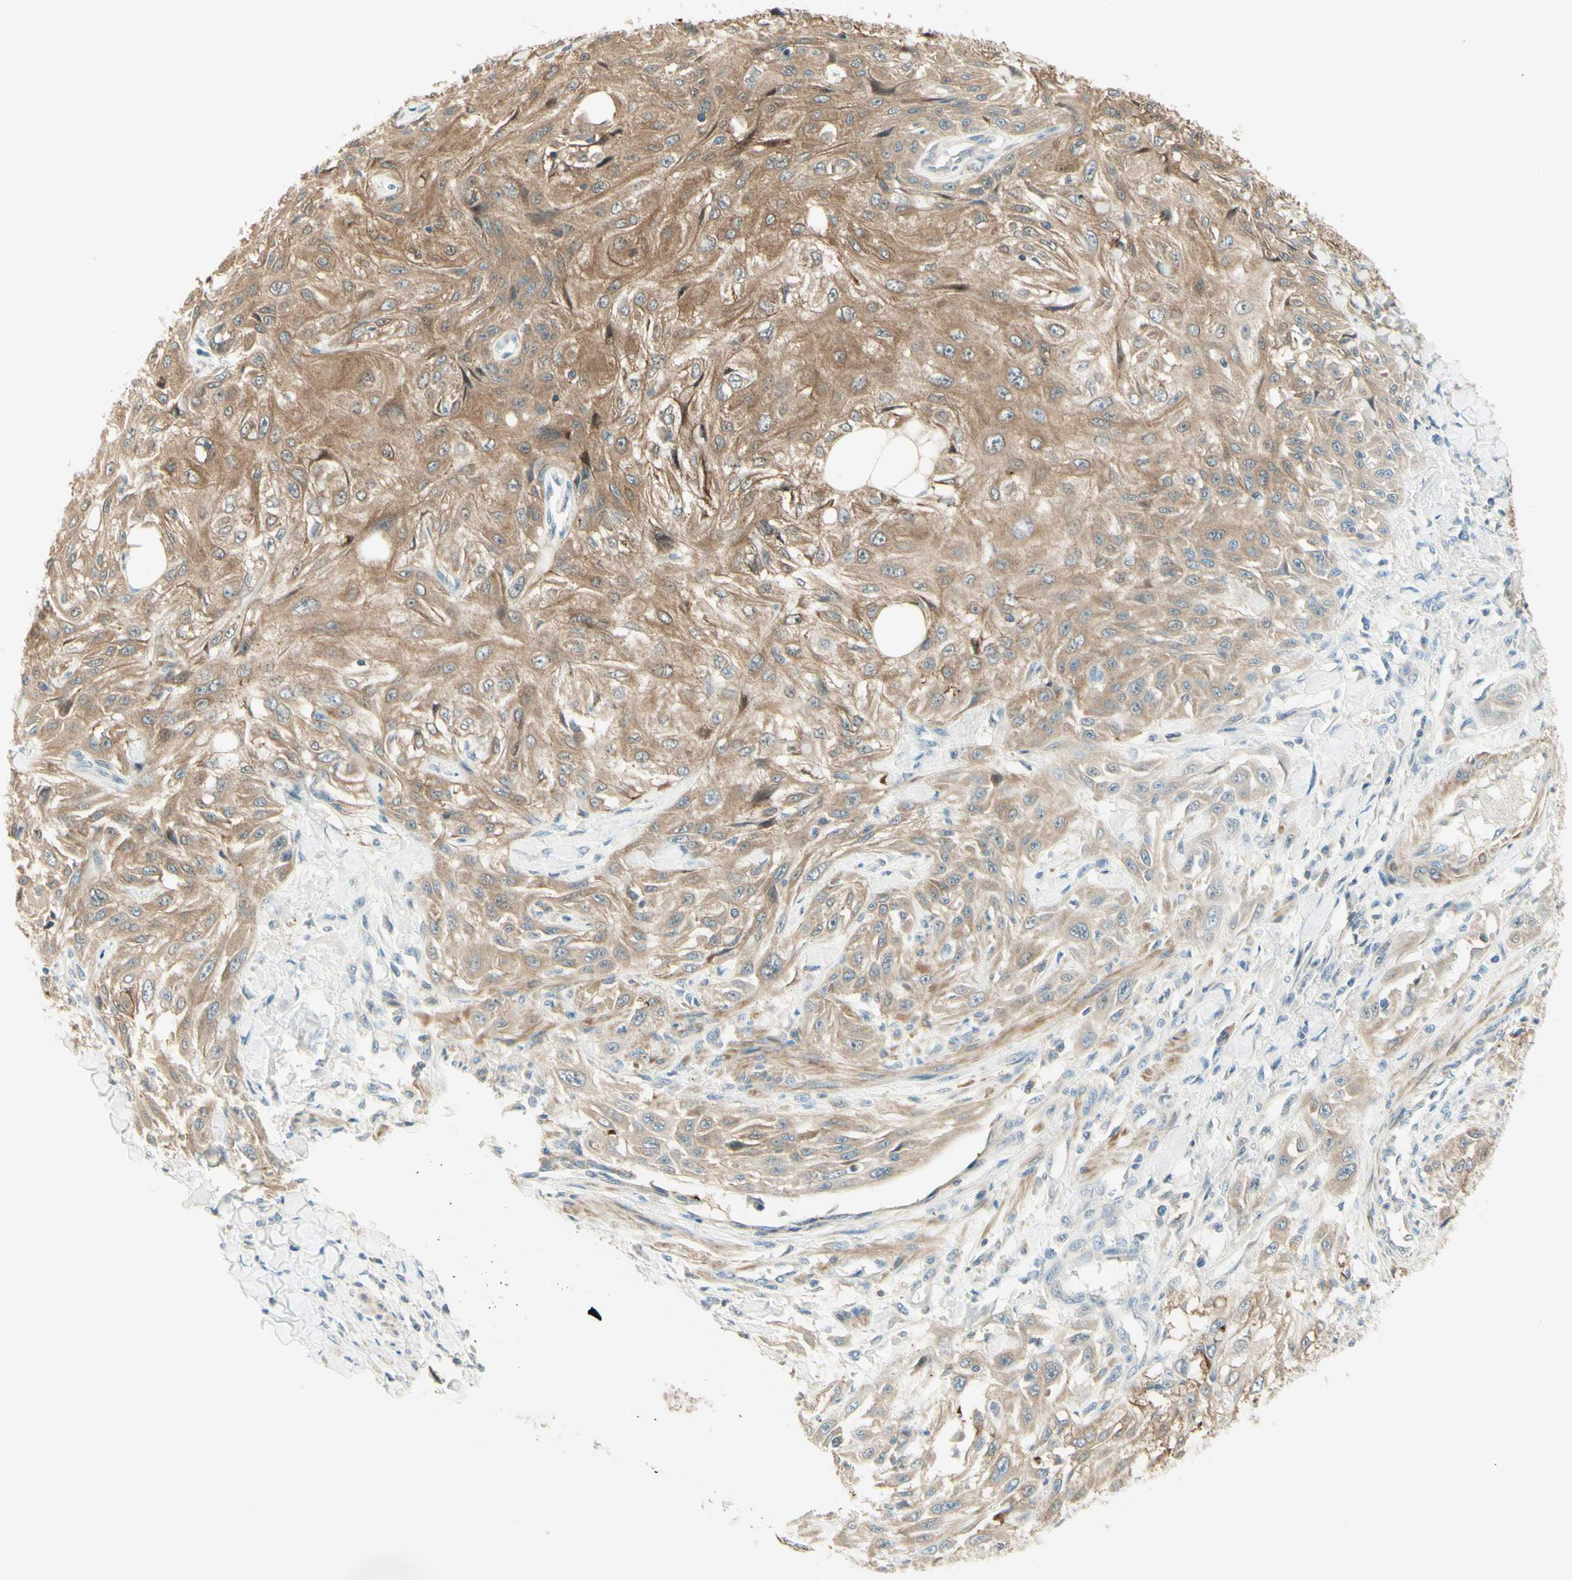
{"staining": {"intensity": "moderate", "quantity": ">75%", "location": "cytoplasmic/membranous"}, "tissue": "skin cancer", "cell_type": "Tumor cells", "image_type": "cancer", "snomed": [{"axis": "morphology", "description": "Squamous cell carcinoma, NOS"}, {"axis": "topography", "description": "Skin"}], "caption": "Approximately >75% of tumor cells in skin cancer (squamous cell carcinoma) reveal moderate cytoplasmic/membranous protein expression as visualized by brown immunohistochemical staining.", "gene": "PROM1", "patient": {"sex": "male", "age": 75}}